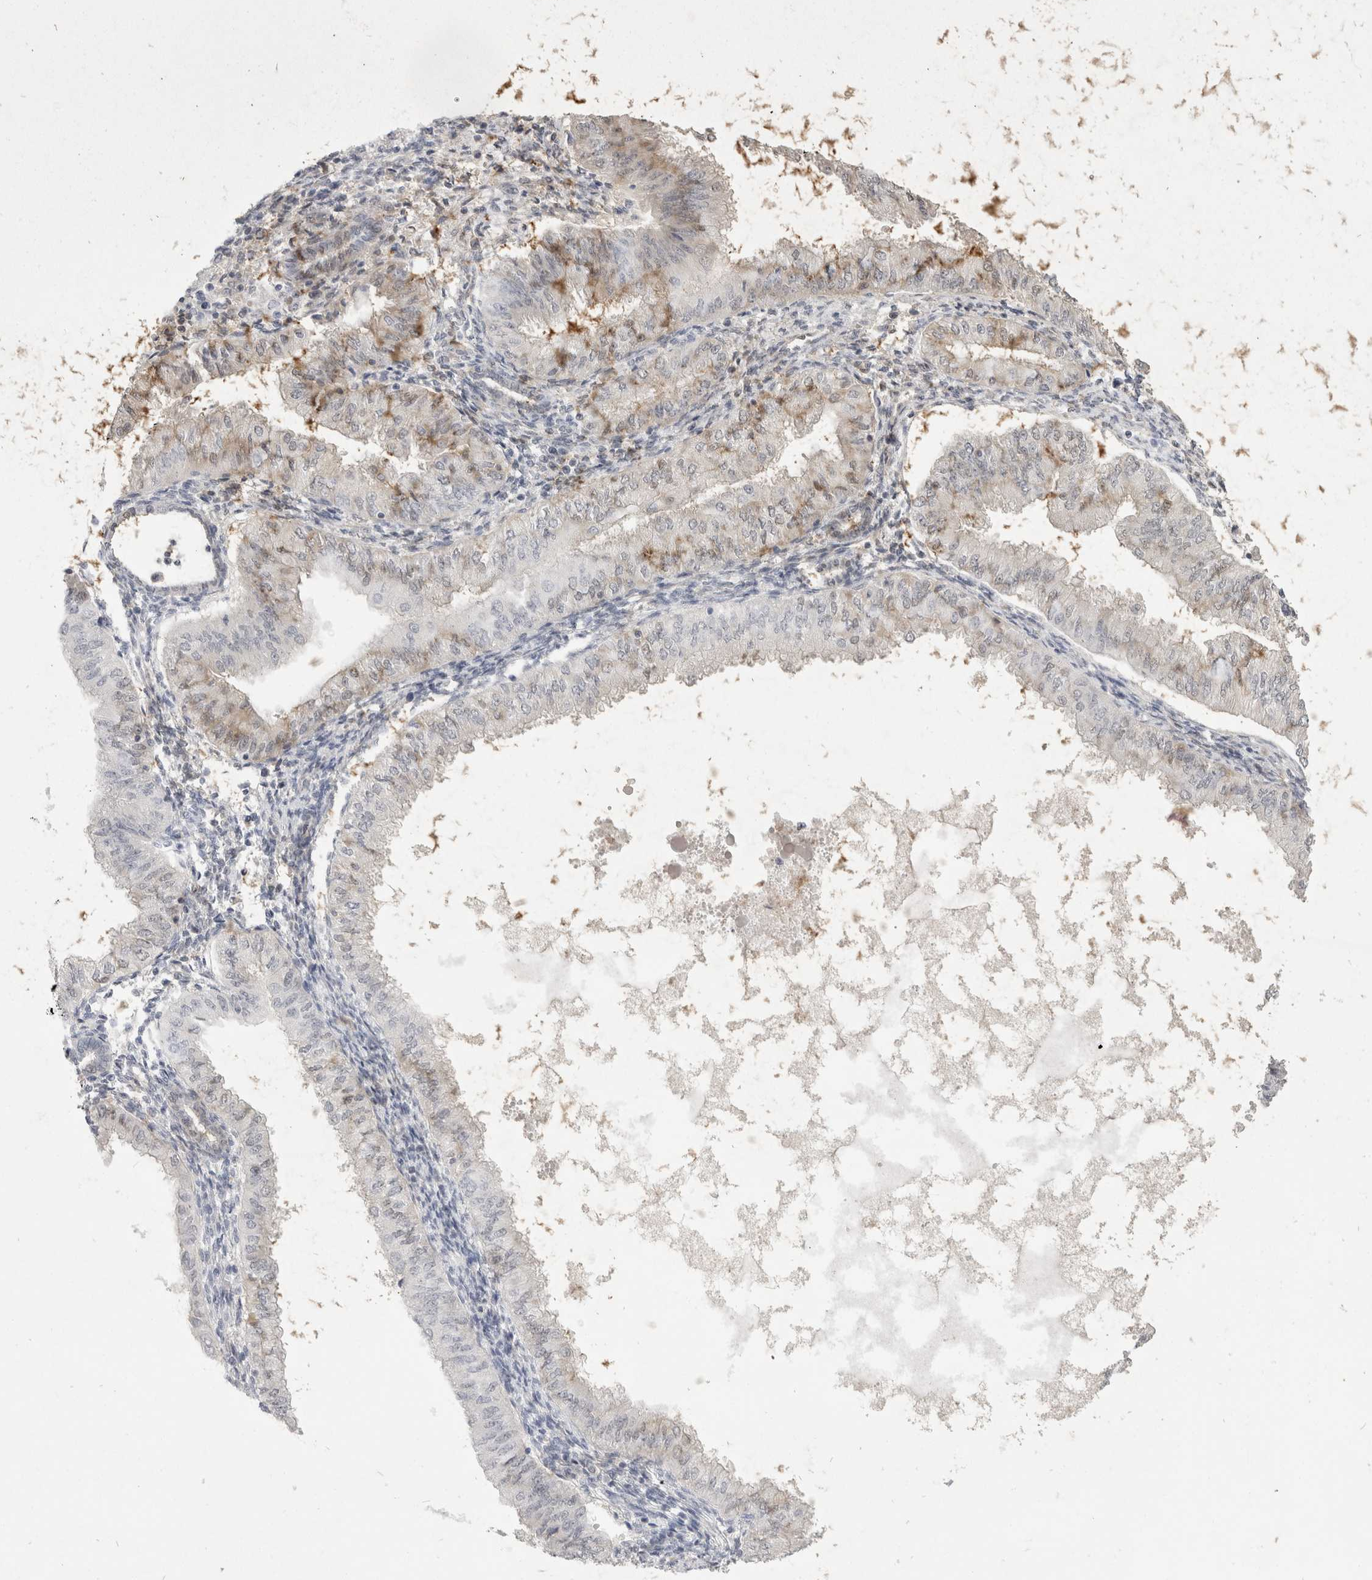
{"staining": {"intensity": "negative", "quantity": "none", "location": "none"}, "tissue": "endometrial cancer", "cell_type": "Tumor cells", "image_type": "cancer", "snomed": [{"axis": "morphology", "description": "Normal tissue, NOS"}, {"axis": "morphology", "description": "Adenocarcinoma, NOS"}, {"axis": "topography", "description": "Endometrium"}], "caption": "Human adenocarcinoma (endometrial) stained for a protein using immunohistochemistry reveals no expression in tumor cells.", "gene": "TOM1L2", "patient": {"sex": "female", "age": 53}}